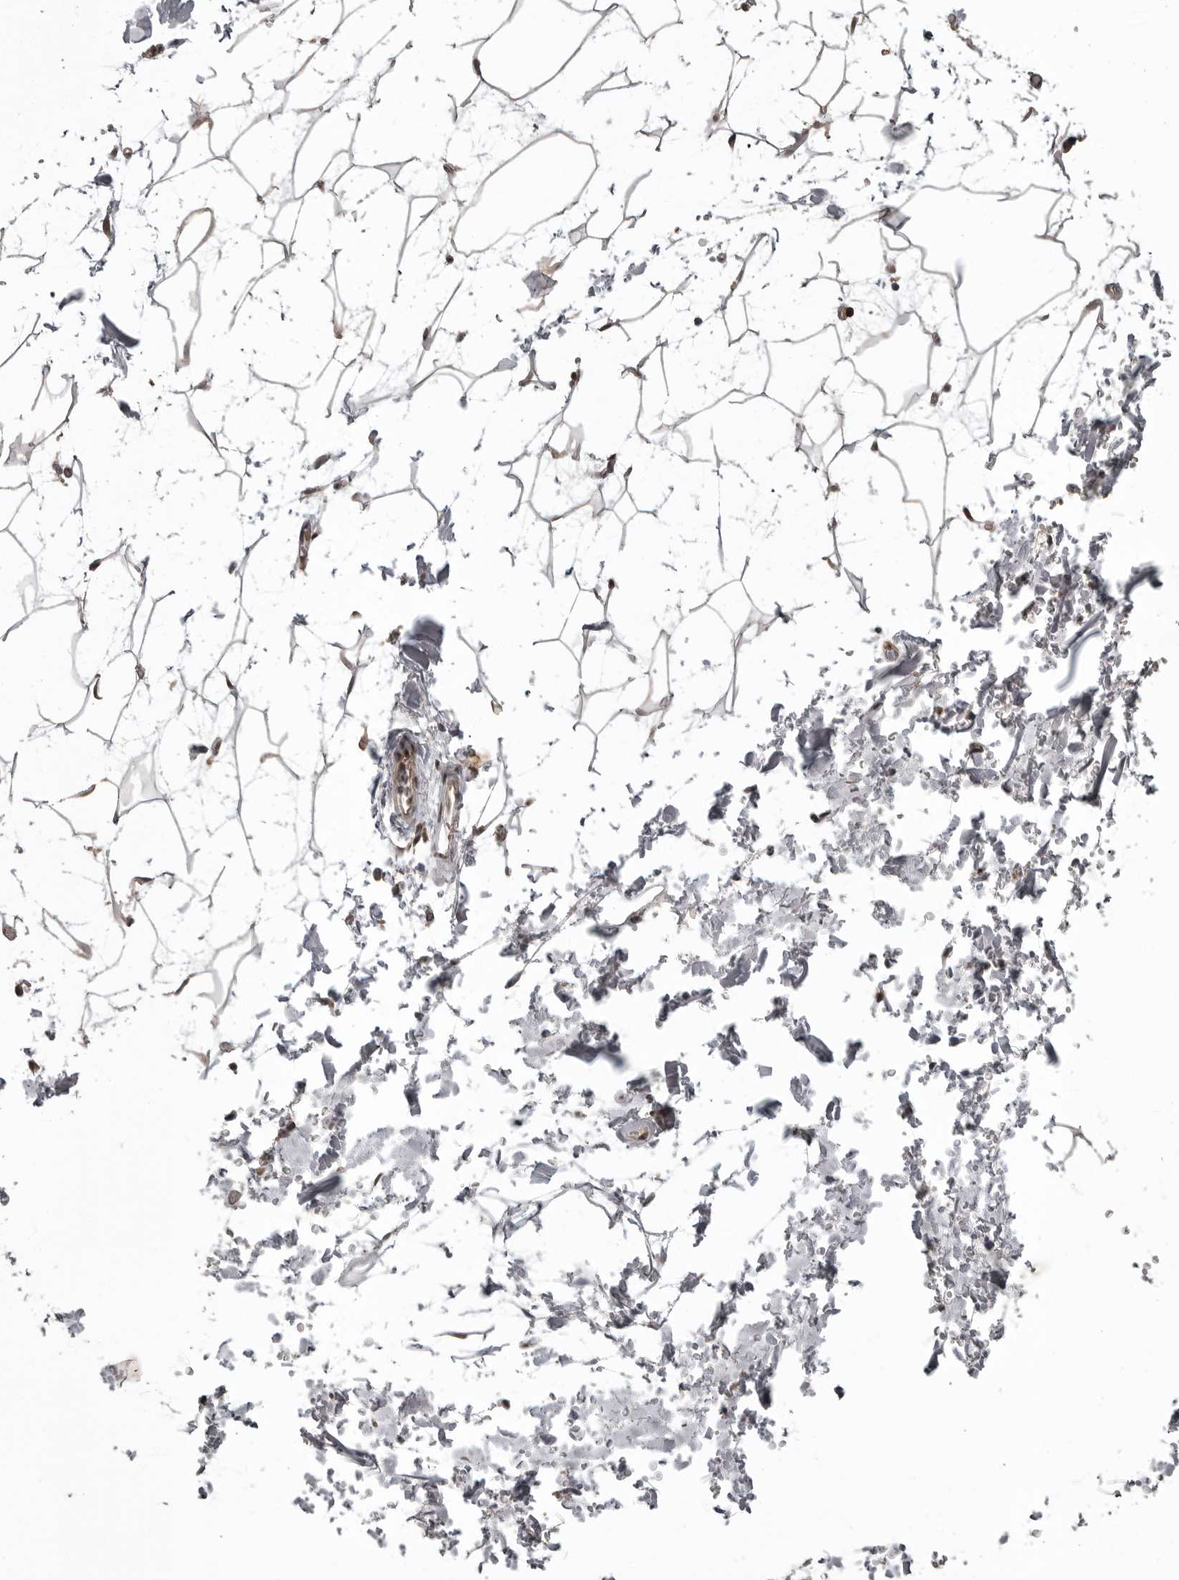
{"staining": {"intensity": "negative", "quantity": "none", "location": "none"}, "tissue": "adipose tissue", "cell_type": "Adipocytes", "image_type": "normal", "snomed": [{"axis": "morphology", "description": "Normal tissue, NOS"}, {"axis": "topography", "description": "Soft tissue"}], "caption": "There is no significant expression in adipocytes of adipose tissue. The staining was performed using DAB (3,3'-diaminobenzidine) to visualize the protein expression in brown, while the nuclei were stained in blue with hematoxylin (Magnification: 20x).", "gene": "SNX16", "patient": {"sex": "male", "age": 72}}